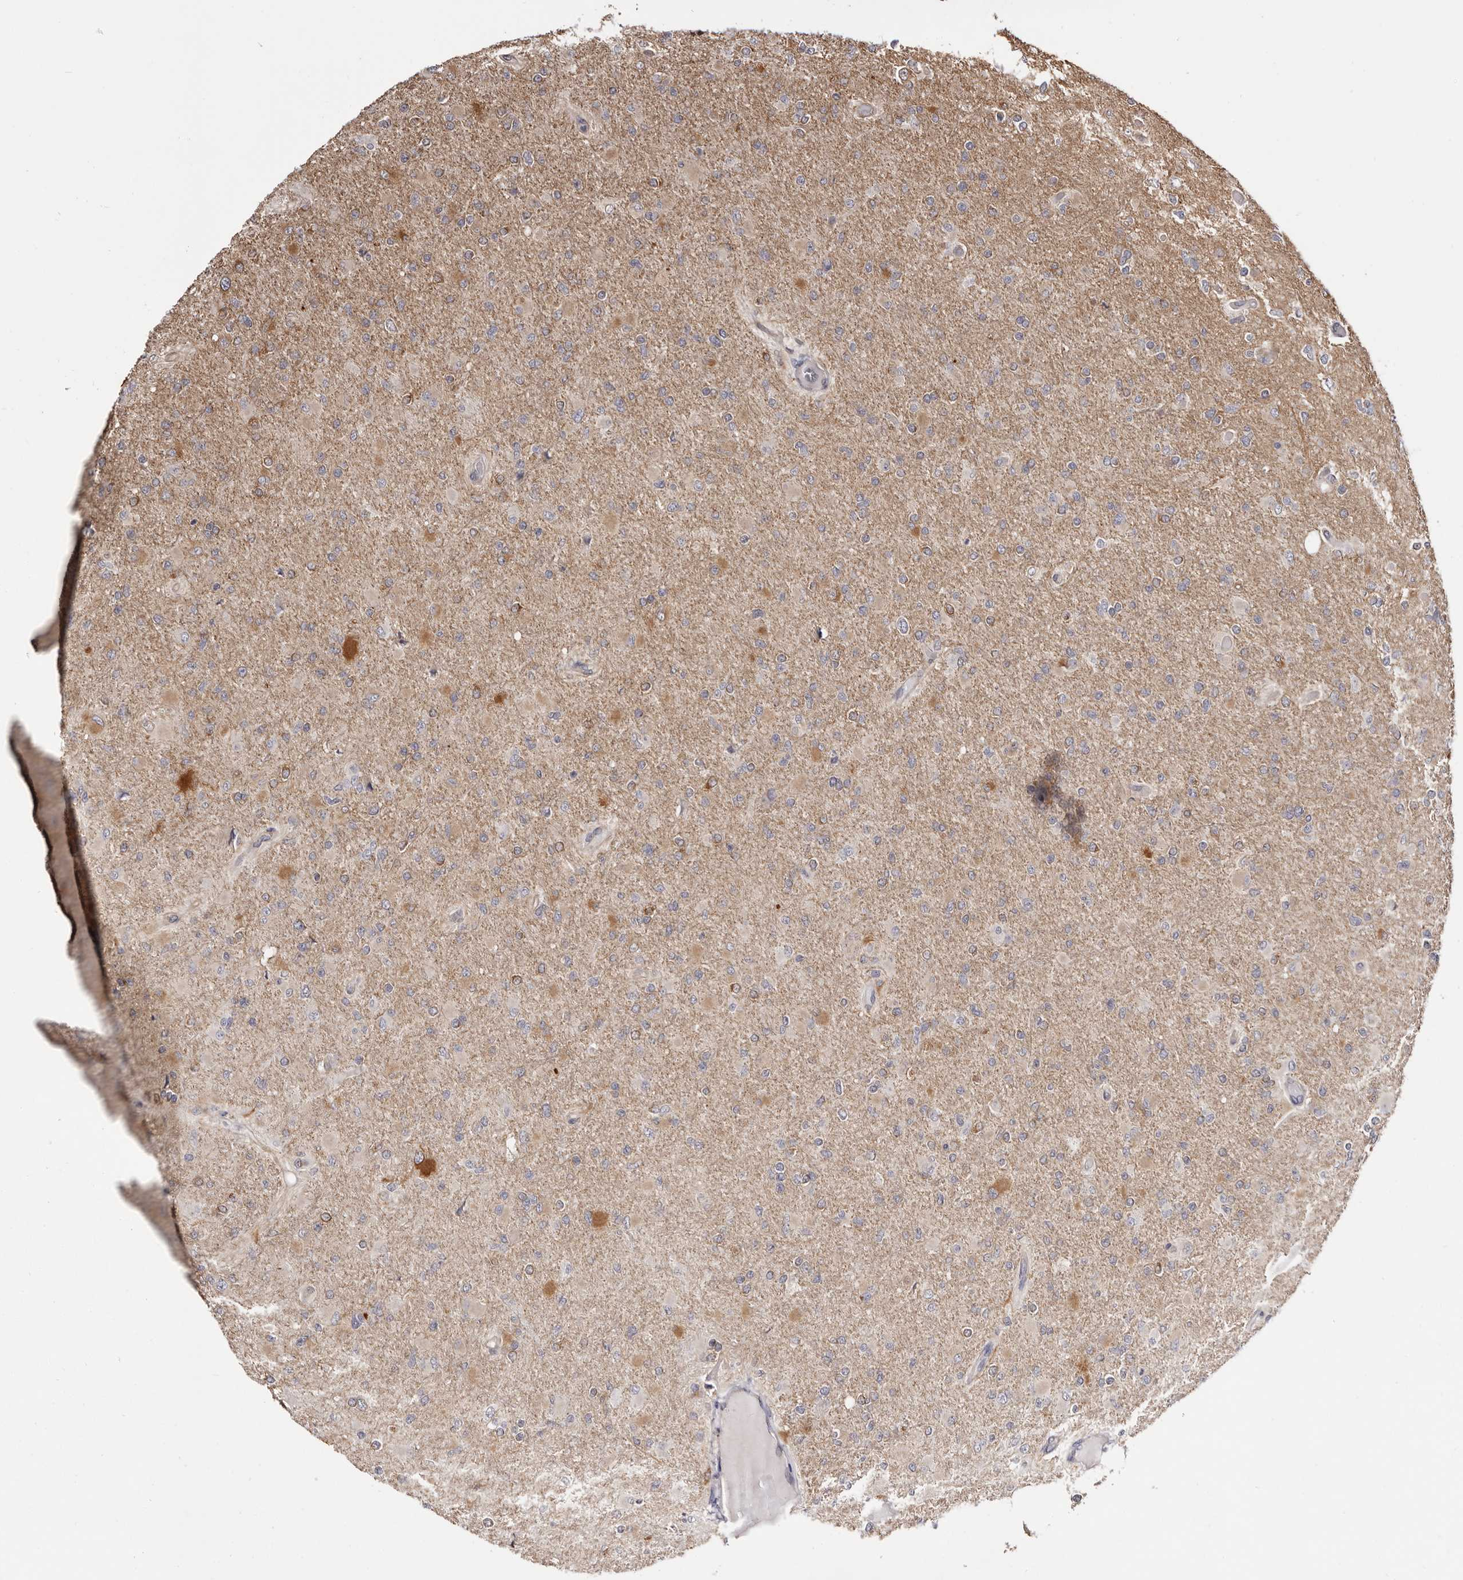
{"staining": {"intensity": "moderate", "quantity": "<25%", "location": "cytoplasmic/membranous"}, "tissue": "glioma", "cell_type": "Tumor cells", "image_type": "cancer", "snomed": [{"axis": "morphology", "description": "Glioma, malignant, High grade"}, {"axis": "topography", "description": "Cerebral cortex"}], "caption": "Protein expression analysis of malignant glioma (high-grade) displays moderate cytoplasmic/membranous positivity in approximately <25% of tumor cells. The protein is stained brown, and the nuclei are stained in blue (DAB IHC with brightfield microscopy, high magnification).", "gene": "TNNI1", "patient": {"sex": "female", "age": 36}}